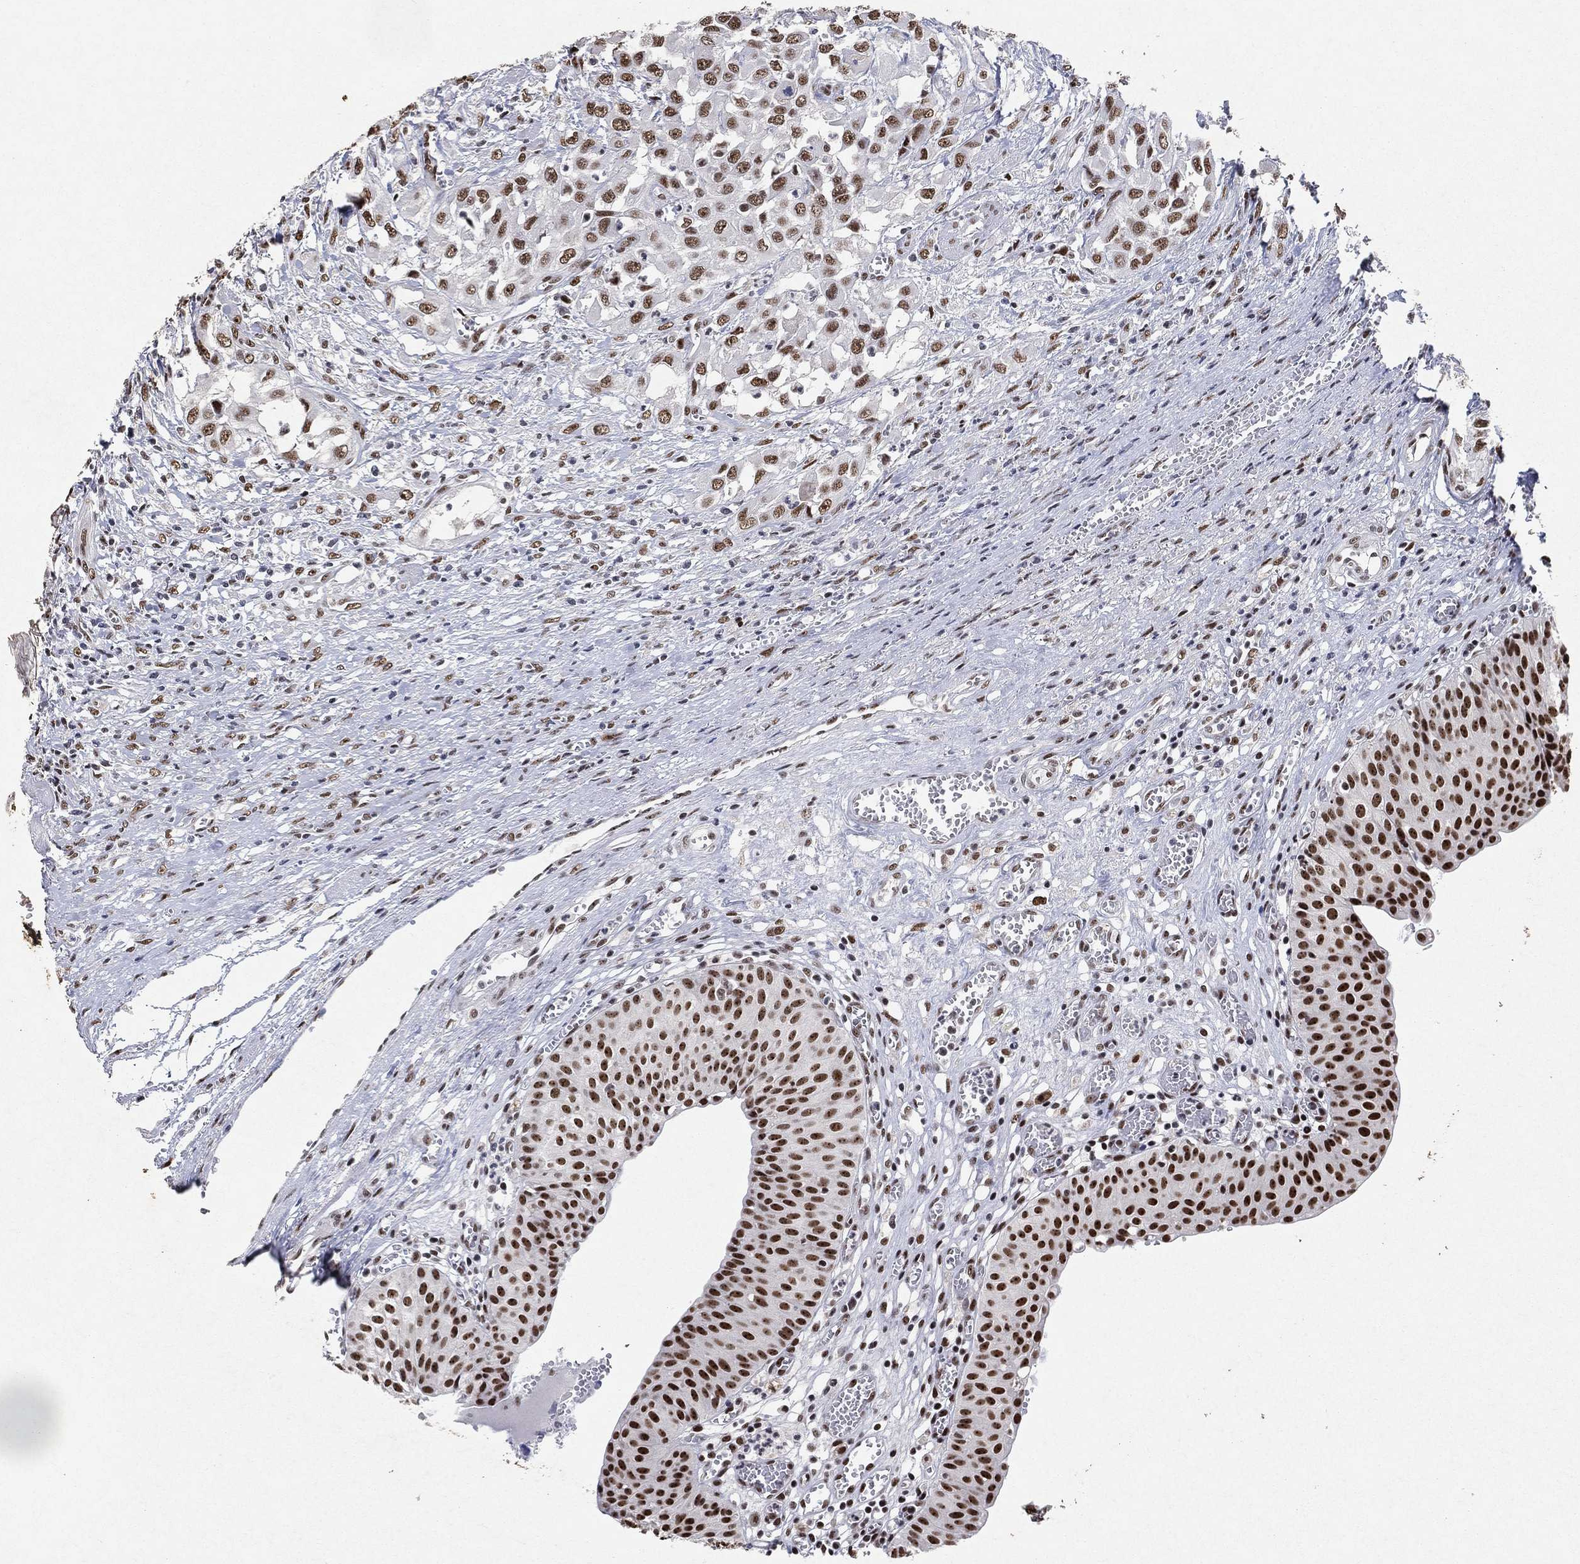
{"staining": {"intensity": "strong", "quantity": ">75%", "location": "nuclear"}, "tissue": "urinary bladder", "cell_type": "Urothelial cells", "image_type": "normal", "snomed": [{"axis": "morphology", "description": "Normal tissue, NOS"}, {"axis": "morphology", "description": "Urothelial carcinoma, NOS"}, {"axis": "morphology", "description": "Urothelial carcinoma, High grade"}, {"axis": "topography", "description": "Urinary bladder"}], "caption": "Strong nuclear protein positivity is identified in about >75% of urothelial cells in urinary bladder. (DAB IHC with brightfield microscopy, high magnification).", "gene": "DDX27", "patient": {"sex": "male", "age": 57}}